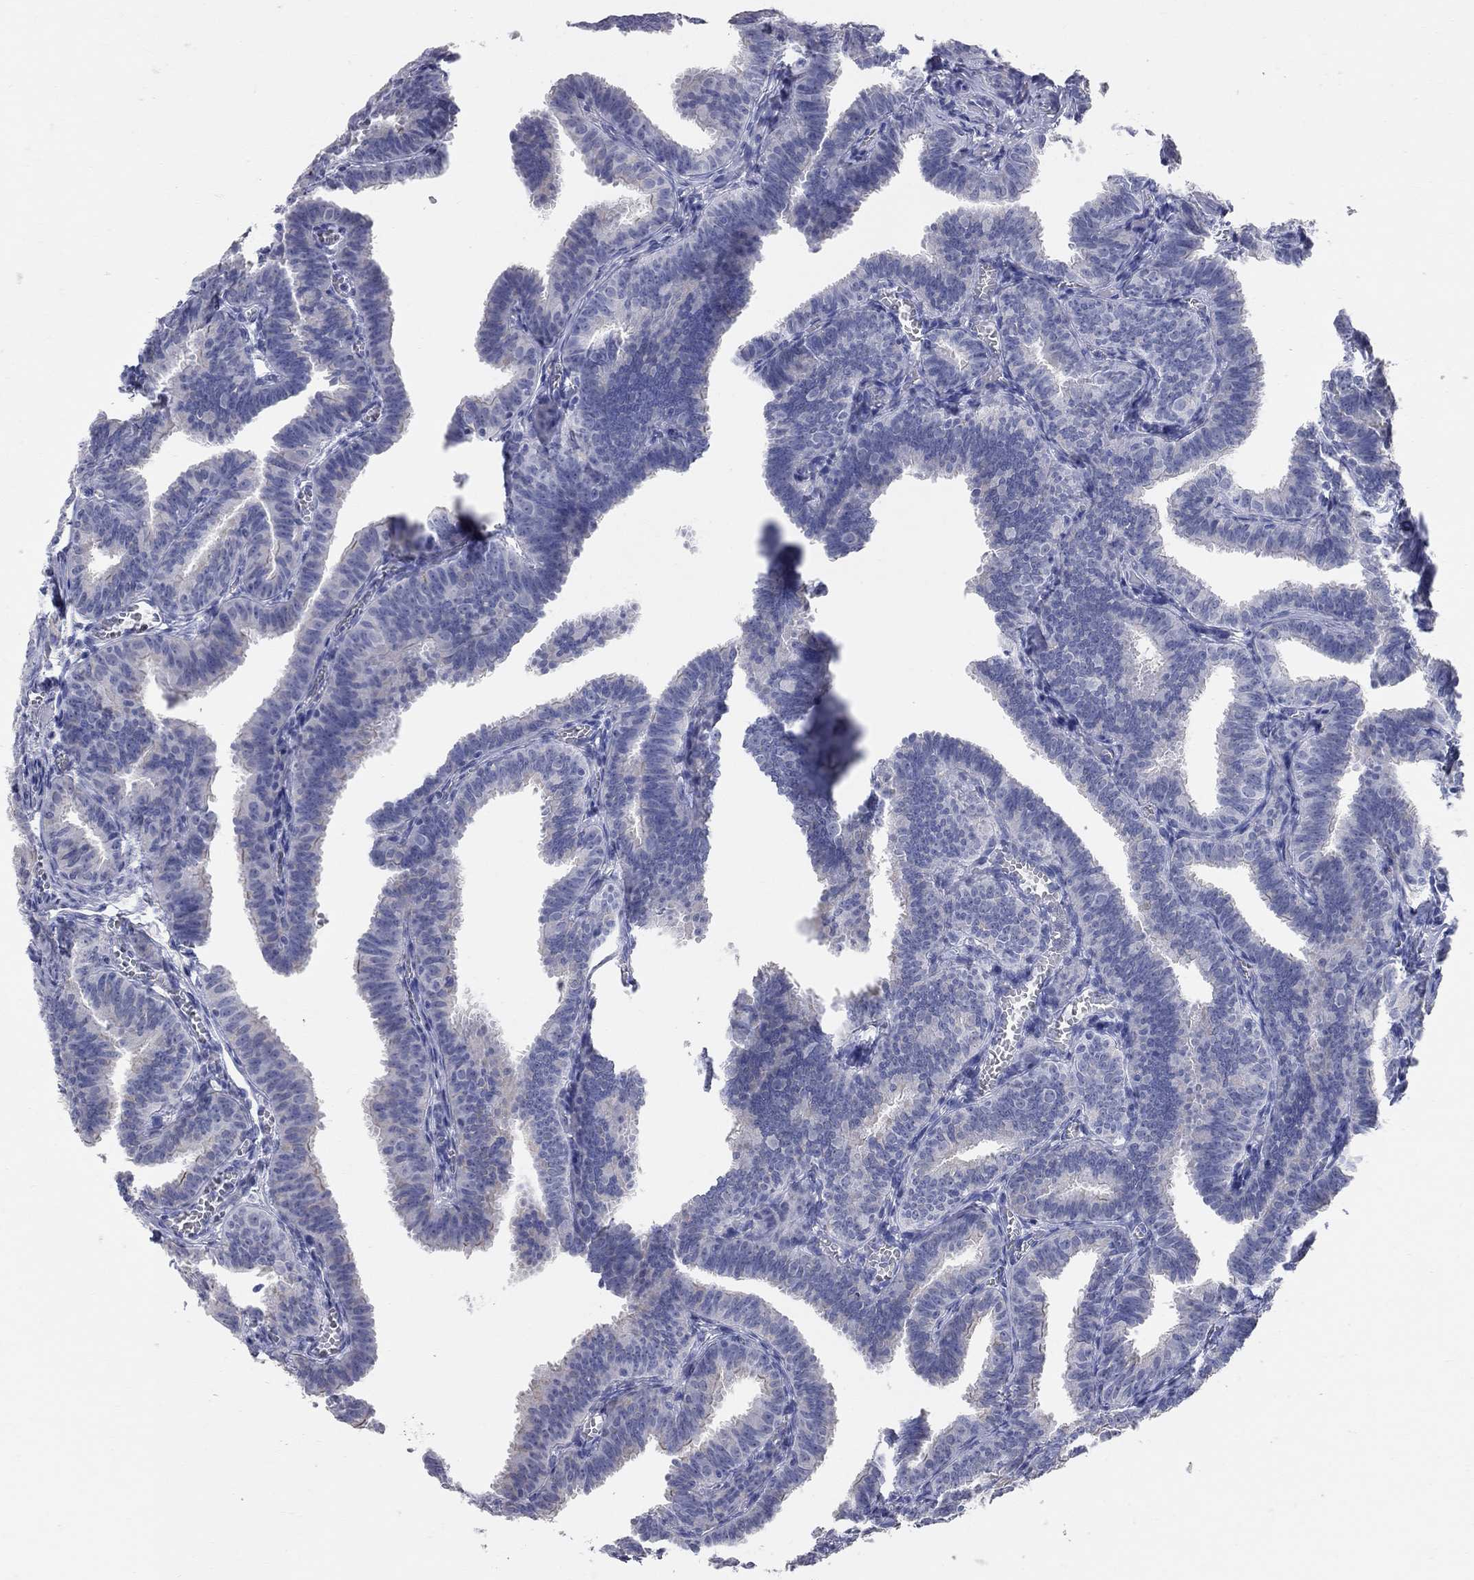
{"staining": {"intensity": "weak", "quantity": "<25%", "location": "cytoplasmic/membranous"}, "tissue": "fallopian tube", "cell_type": "Glandular cells", "image_type": "normal", "snomed": [{"axis": "morphology", "description": "Normal tissue, NOS"}, {"axis": "topography", "description": "Fallopian tube"}], "caption": "Immunohistochemistry photomicrograph of unremarkable fallopian tube: human fallopian tube stained with DAB reveals no significant protein staining in glandular cells.", "gene": "AOX1", "patient": {"sex": "female", "age": 25}}